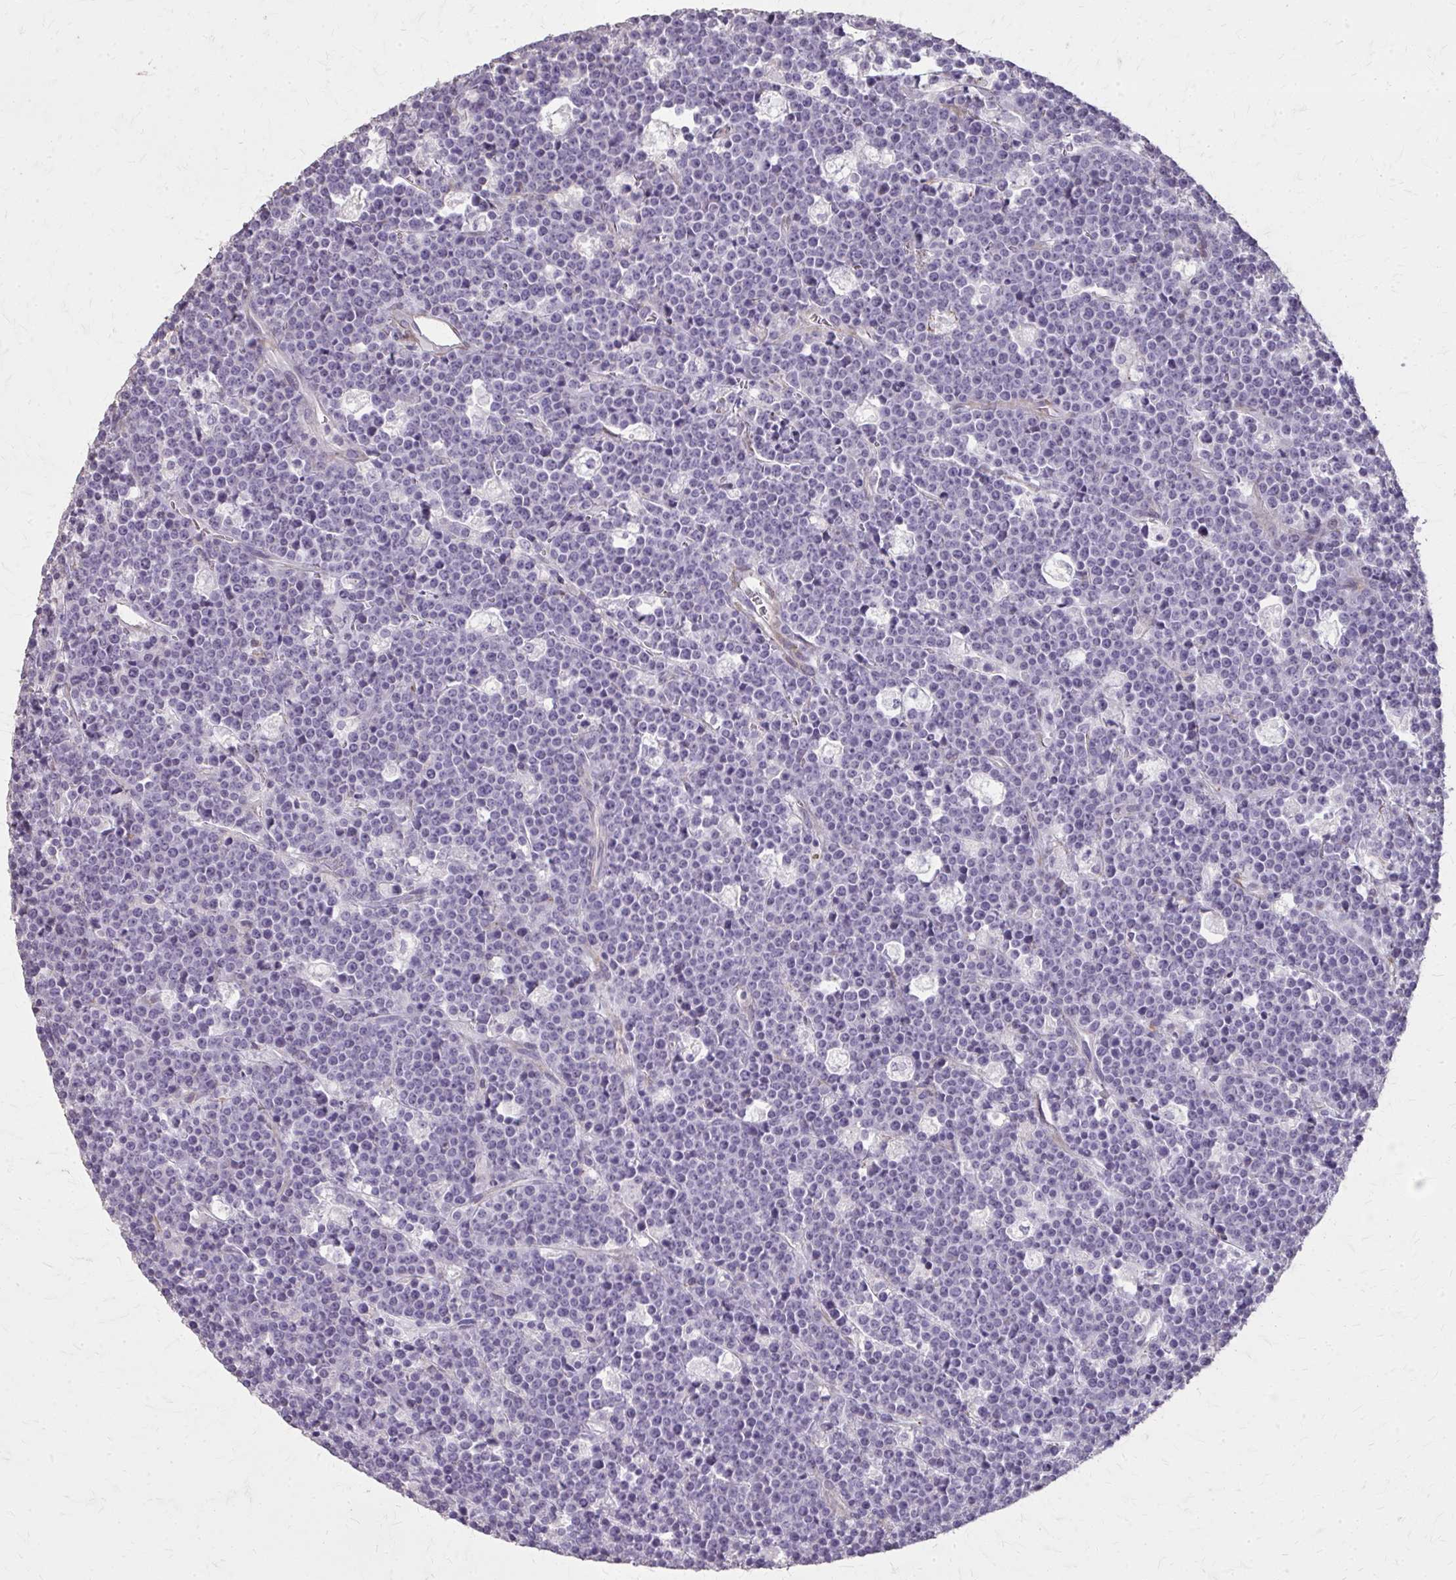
{"staining": {"intensity": "negative", "quantity": "none", "location": "none"}, "tissue": "lymphoma", "cell_type": "Tumor cells", "image_type": "cancer", "snomed": [{"axis": "morphology", "description": "Malignant lymphoma, non-Hodgkin's type, High grade"}, {"axis": "topography", "description": "Ovary"}], "caption": "Protein analysis of lymphoma exhibits no significant expression in tumor cells.", "gene": "TENM4", "patient": {"sex": "female", "age": 56}}